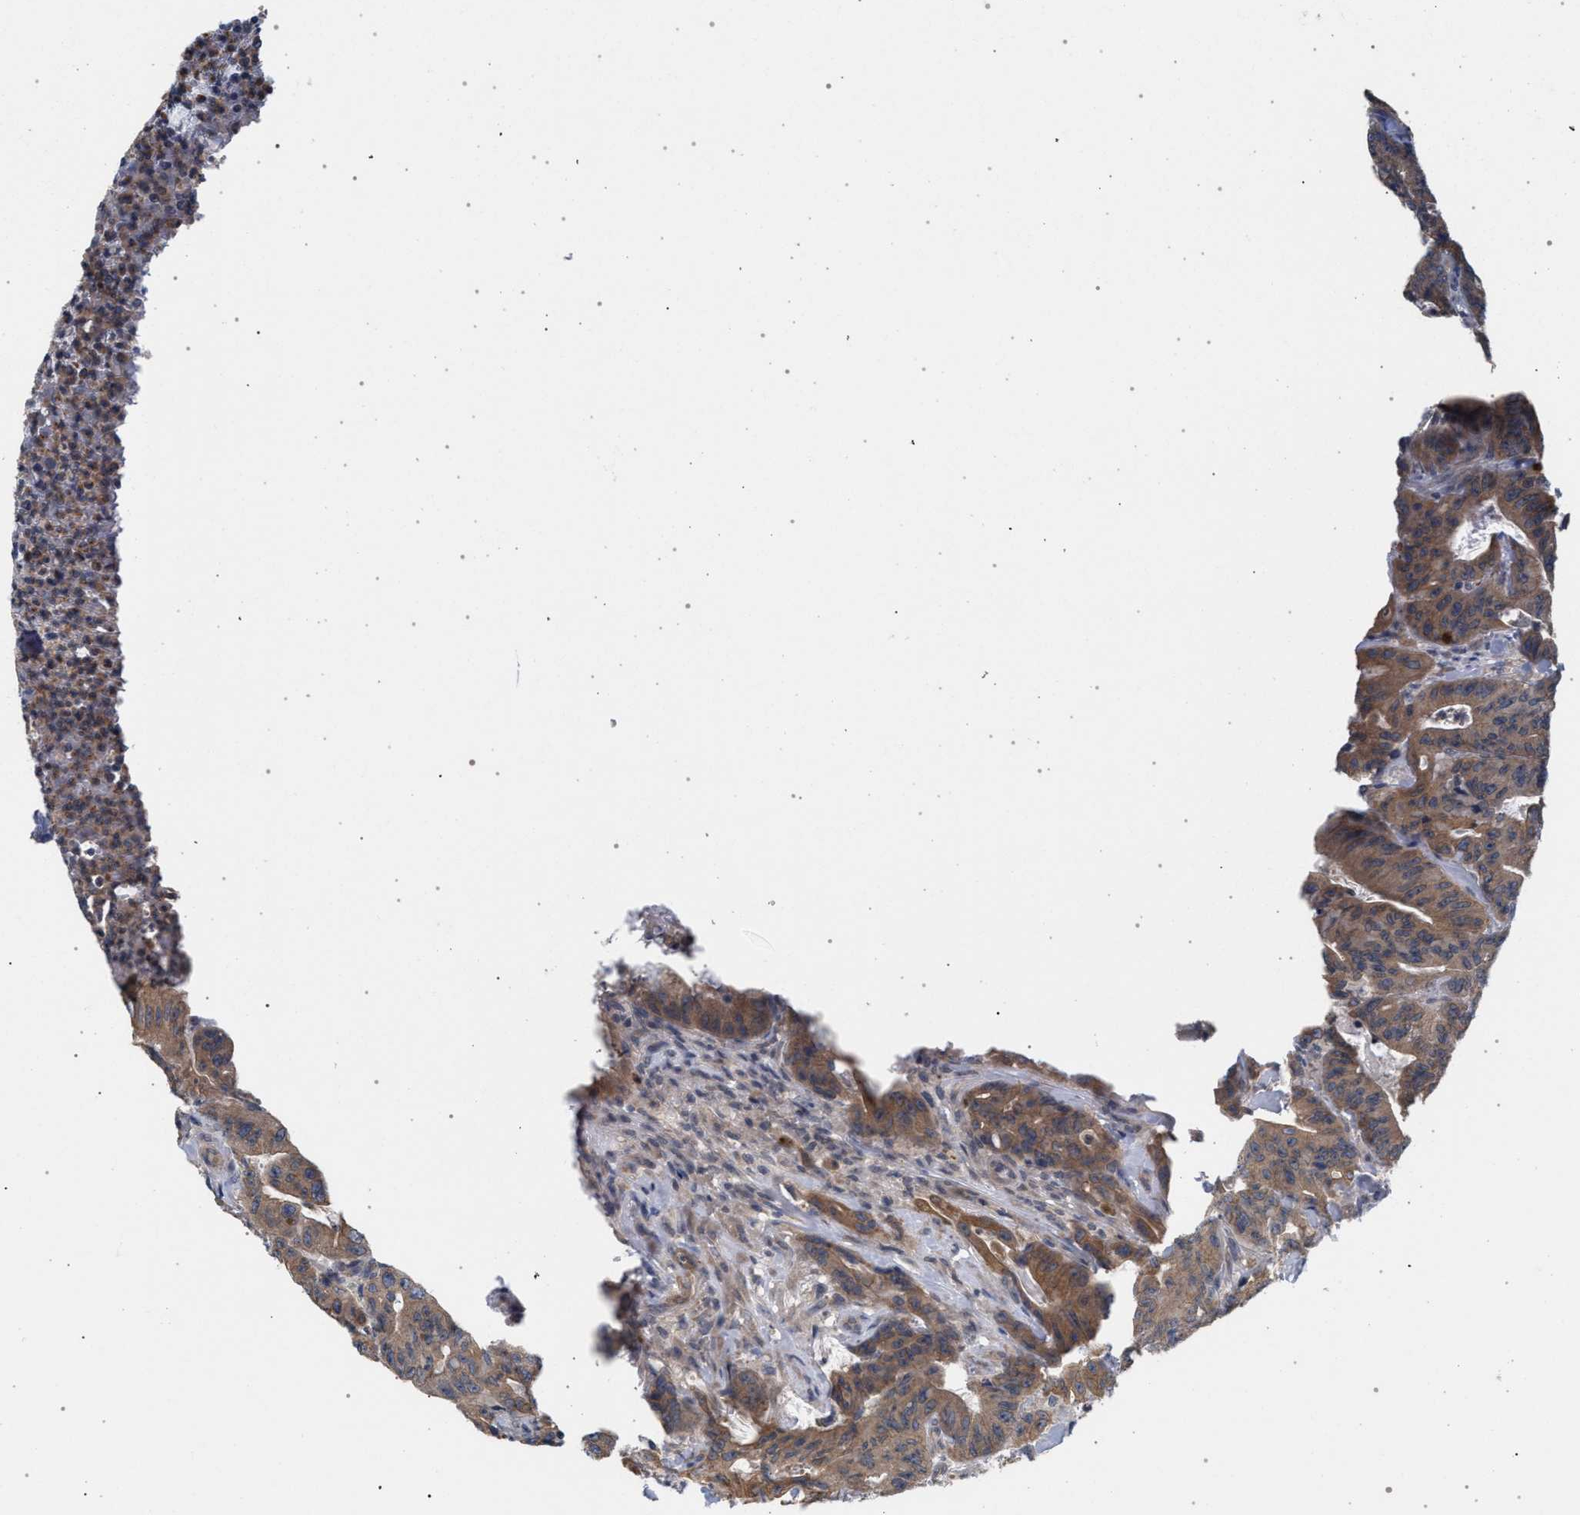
{"staining": {"intensity": "moderate", "quantity": ">75%", "location": "cytoplasmic/membranous"}, "tissue": "colorectal cancer", "cell_type": "Tumor cells", "image_type": "cancer", "snomed": [{"axis": "morphology", "description": "Adenocarcinoma, NOS"}, {"axis": "topography", "description": "Colon"}], "caption": "Moderate cytoplasmic/membranous positivity is identified in approximately >75% of tumor cells in adenocarcinoma (colorectal). The staining was performed using DAB (3,3'-diaminobenzidine), with brown indicating positive protein expression. Nuclei are stained blue with hematoxylin.", "gene": "ARPC5L", "patient": {"sex": "male", "age": 45}}